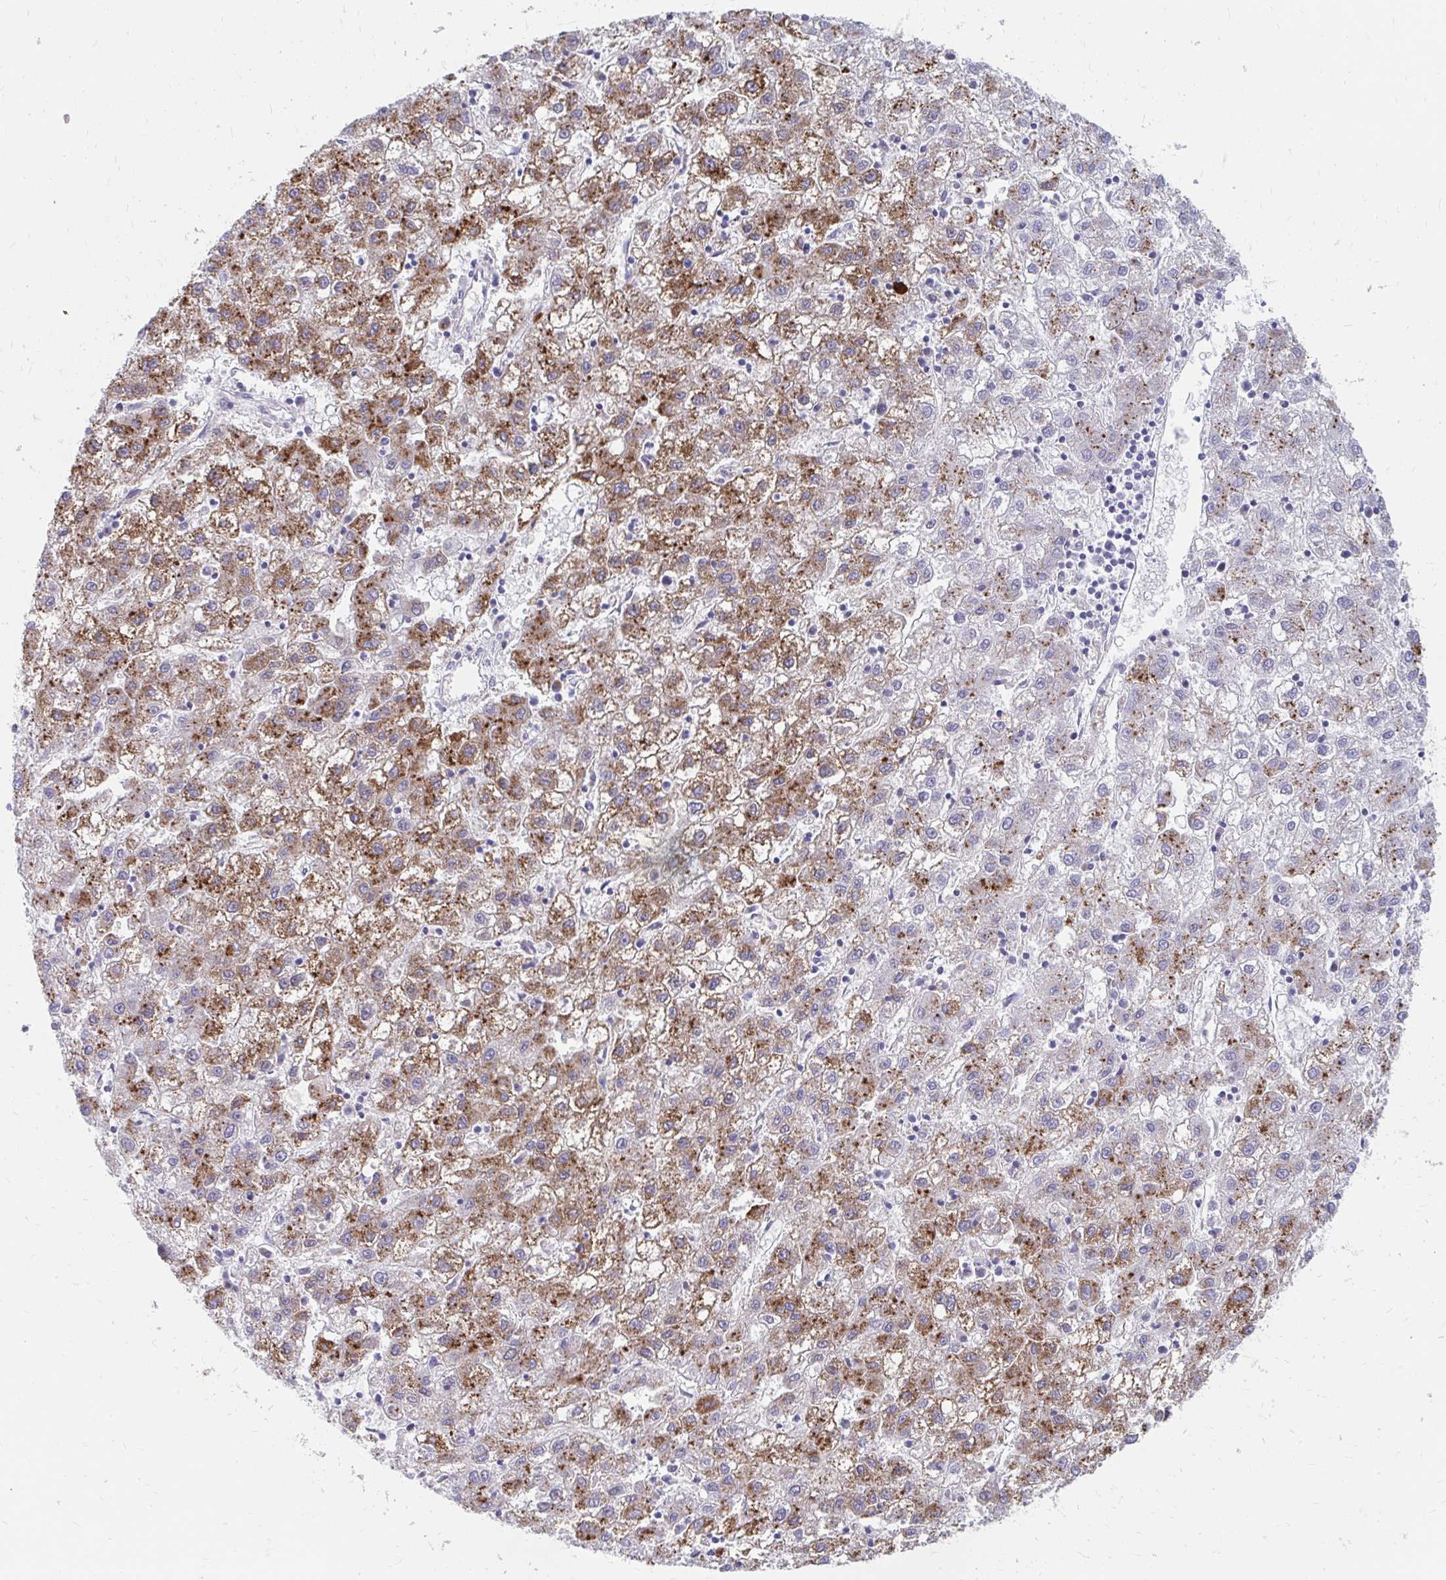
{"staining": {"intensity": "moderate", "quantity": "25%-75%", "location": "cytoplasmic/membranous"}, "tissue": "liver cancer", "cell_type": "Tumor cells", "image_type": "cancer", "snomed": [{"axis": "morphology", "description": "Carcinoma, Hepatocellular, NOS"}, {"axis": "topography", "description": "Liver"}], "caption": "Protein expression analysis of liver cancer reveals moderate cytoplasmic/membranous positivity in about 25%-75% of tumor cells.", "gene": "PABIR3", "patient": {"sex": "male", "age": 72}}